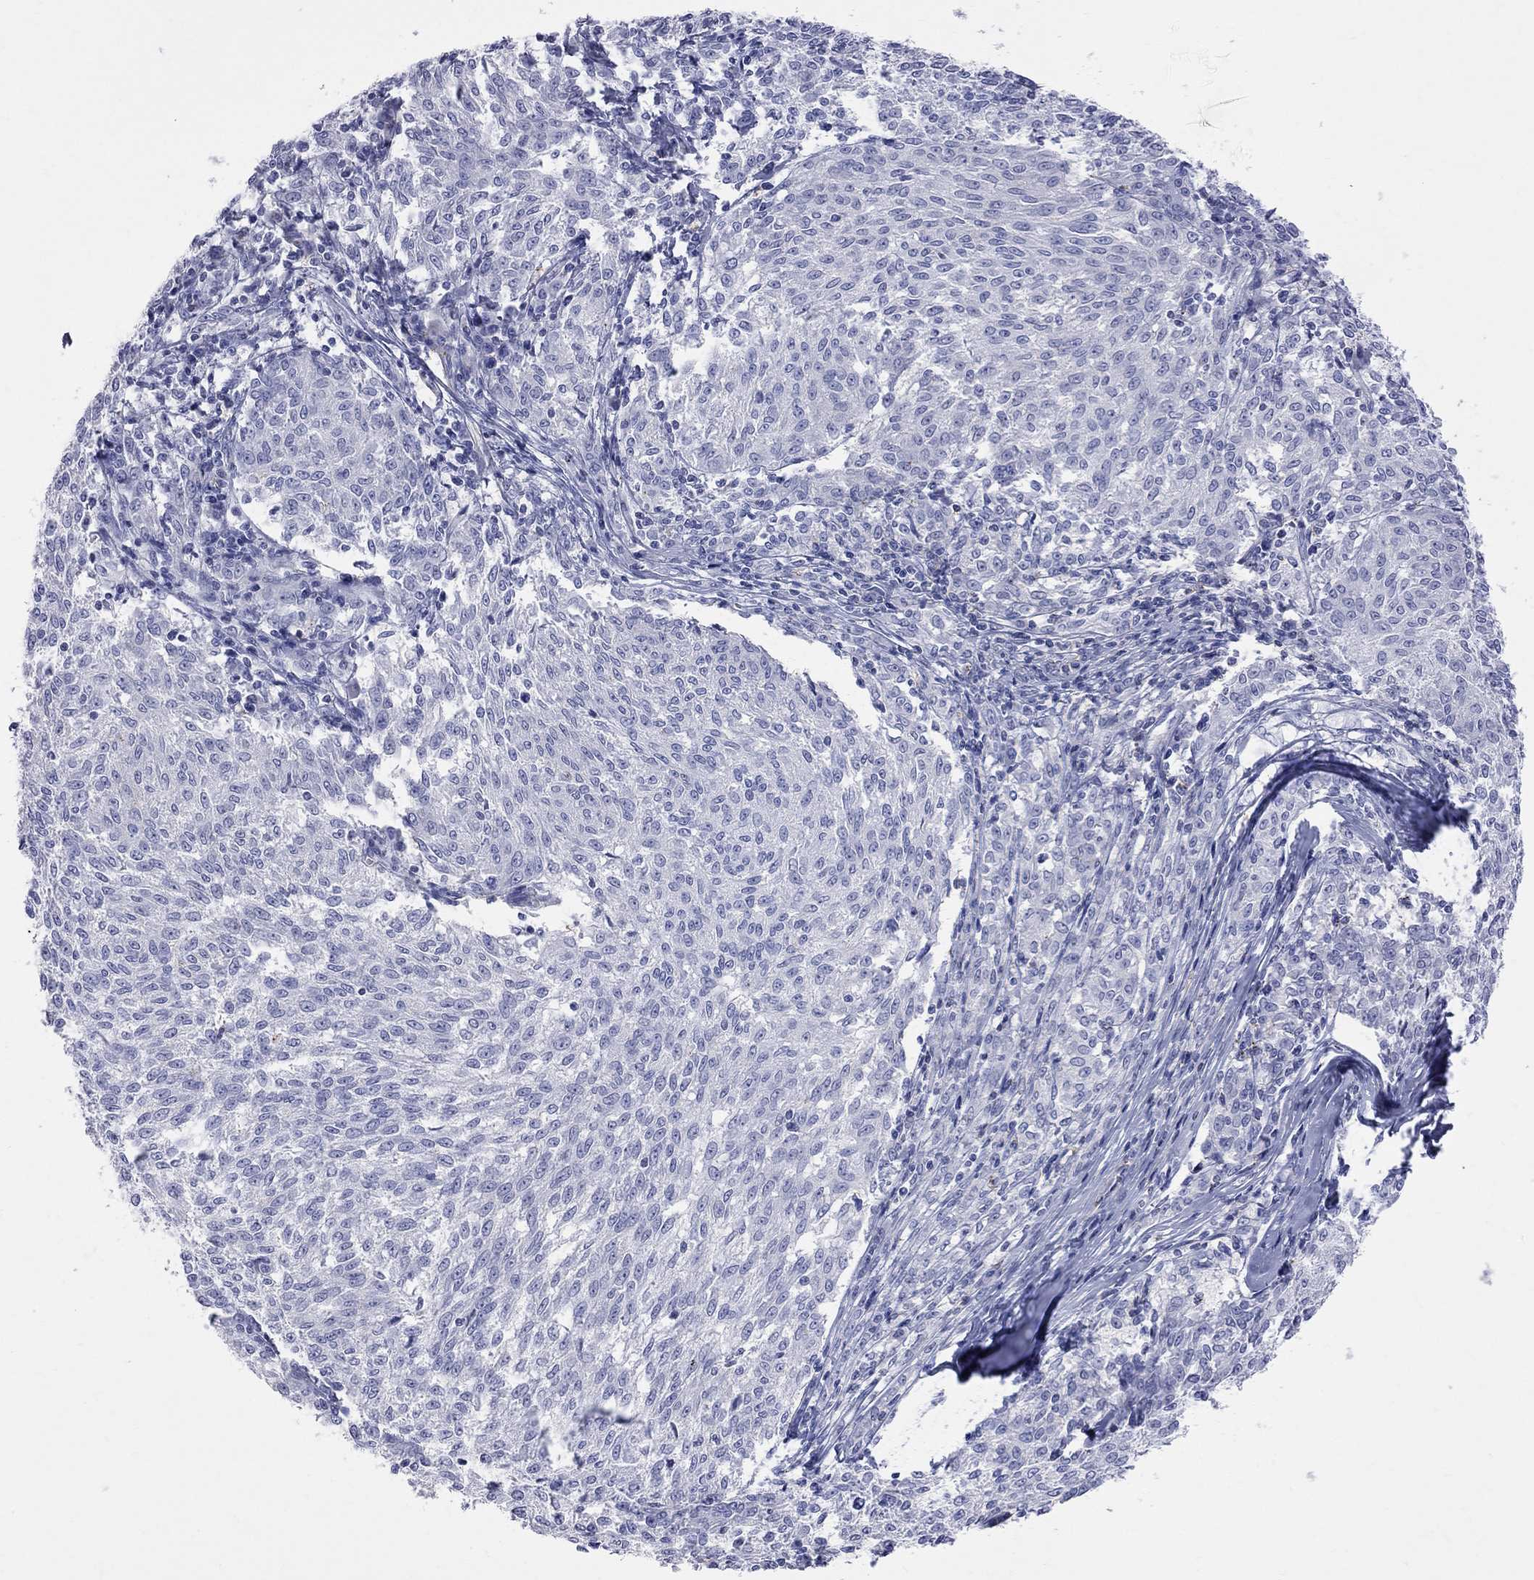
{"staining": {"intensity": "negative", "quantity": "none", "location": "none"}, "tissue": "melanoma", "cell_type": "Tumor cells", "image_type": "cancer", "snomed": [{"axis": "morphology", "description": "Malignant melanoma, NOS"}, {"axis": "topography", "description": "Skin"}], "caption": "Immunohistochemistry (IHC) of malignant melanoma demonstrates no positivity in tumor cells.", "gene": "S100A3", "patient": {"sex": "female", "age": 72}}